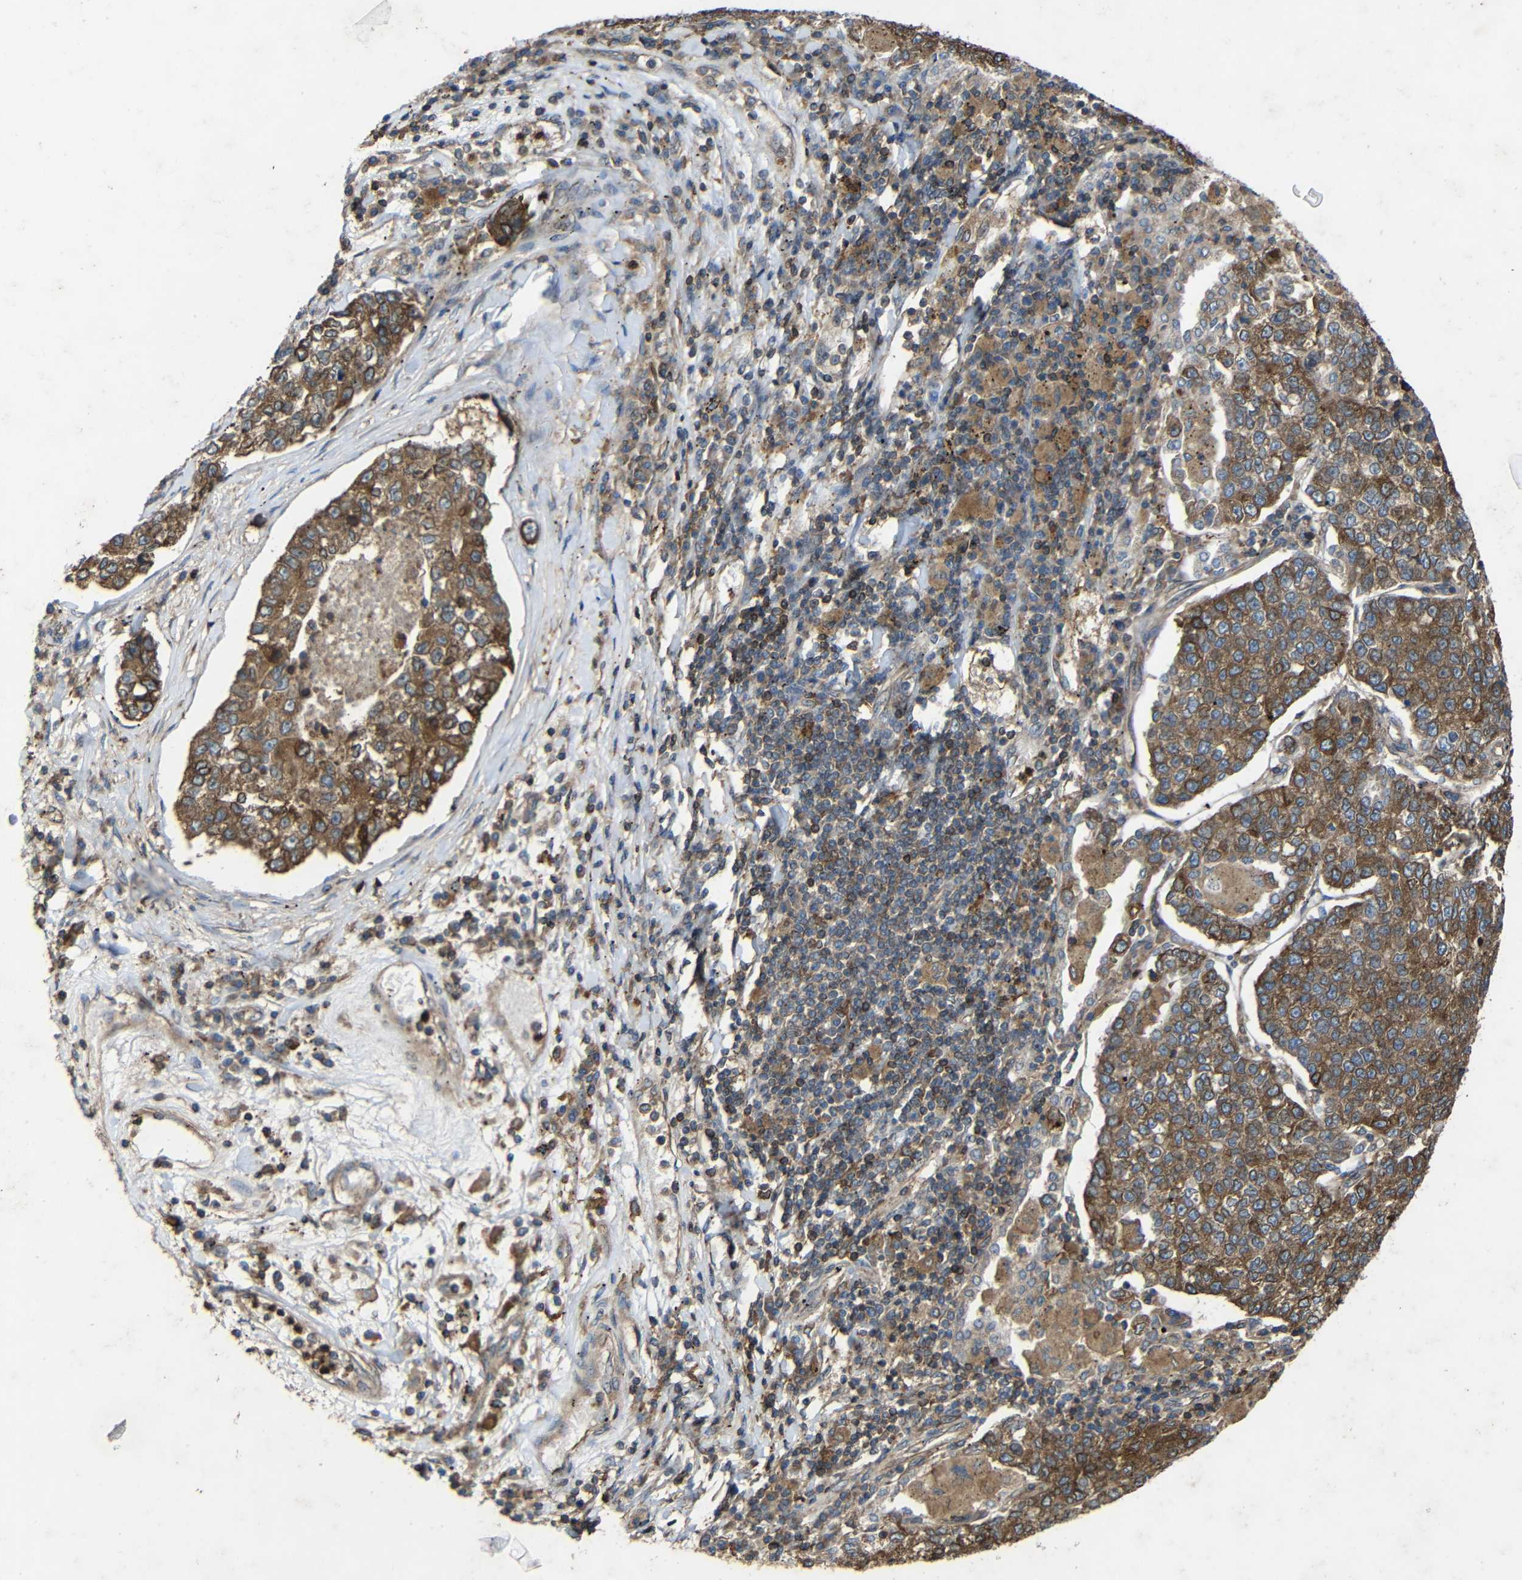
{"staining": {"intensity": "moderate", "quantity": ">75%", "location": "cytoplasmic/membranous"}, "tissue": "lung cancer", "cell_type": "Tumor cells", "image_type": "cancer", "snomed": [{"axis": "morphology", "description": "Adenocarcinoma, NOS"}, {"axis": "topography", "description": "Lung"}], "caption": "Moderate cytoplasmic/membranous staining for a protein is identified in about >75% of tumor cells of lung cancer (adenocarcinoma) using immunohistochemistry (IHC).", "gene": "TREM2", "patient": {"sex": "male", "age": 49}}